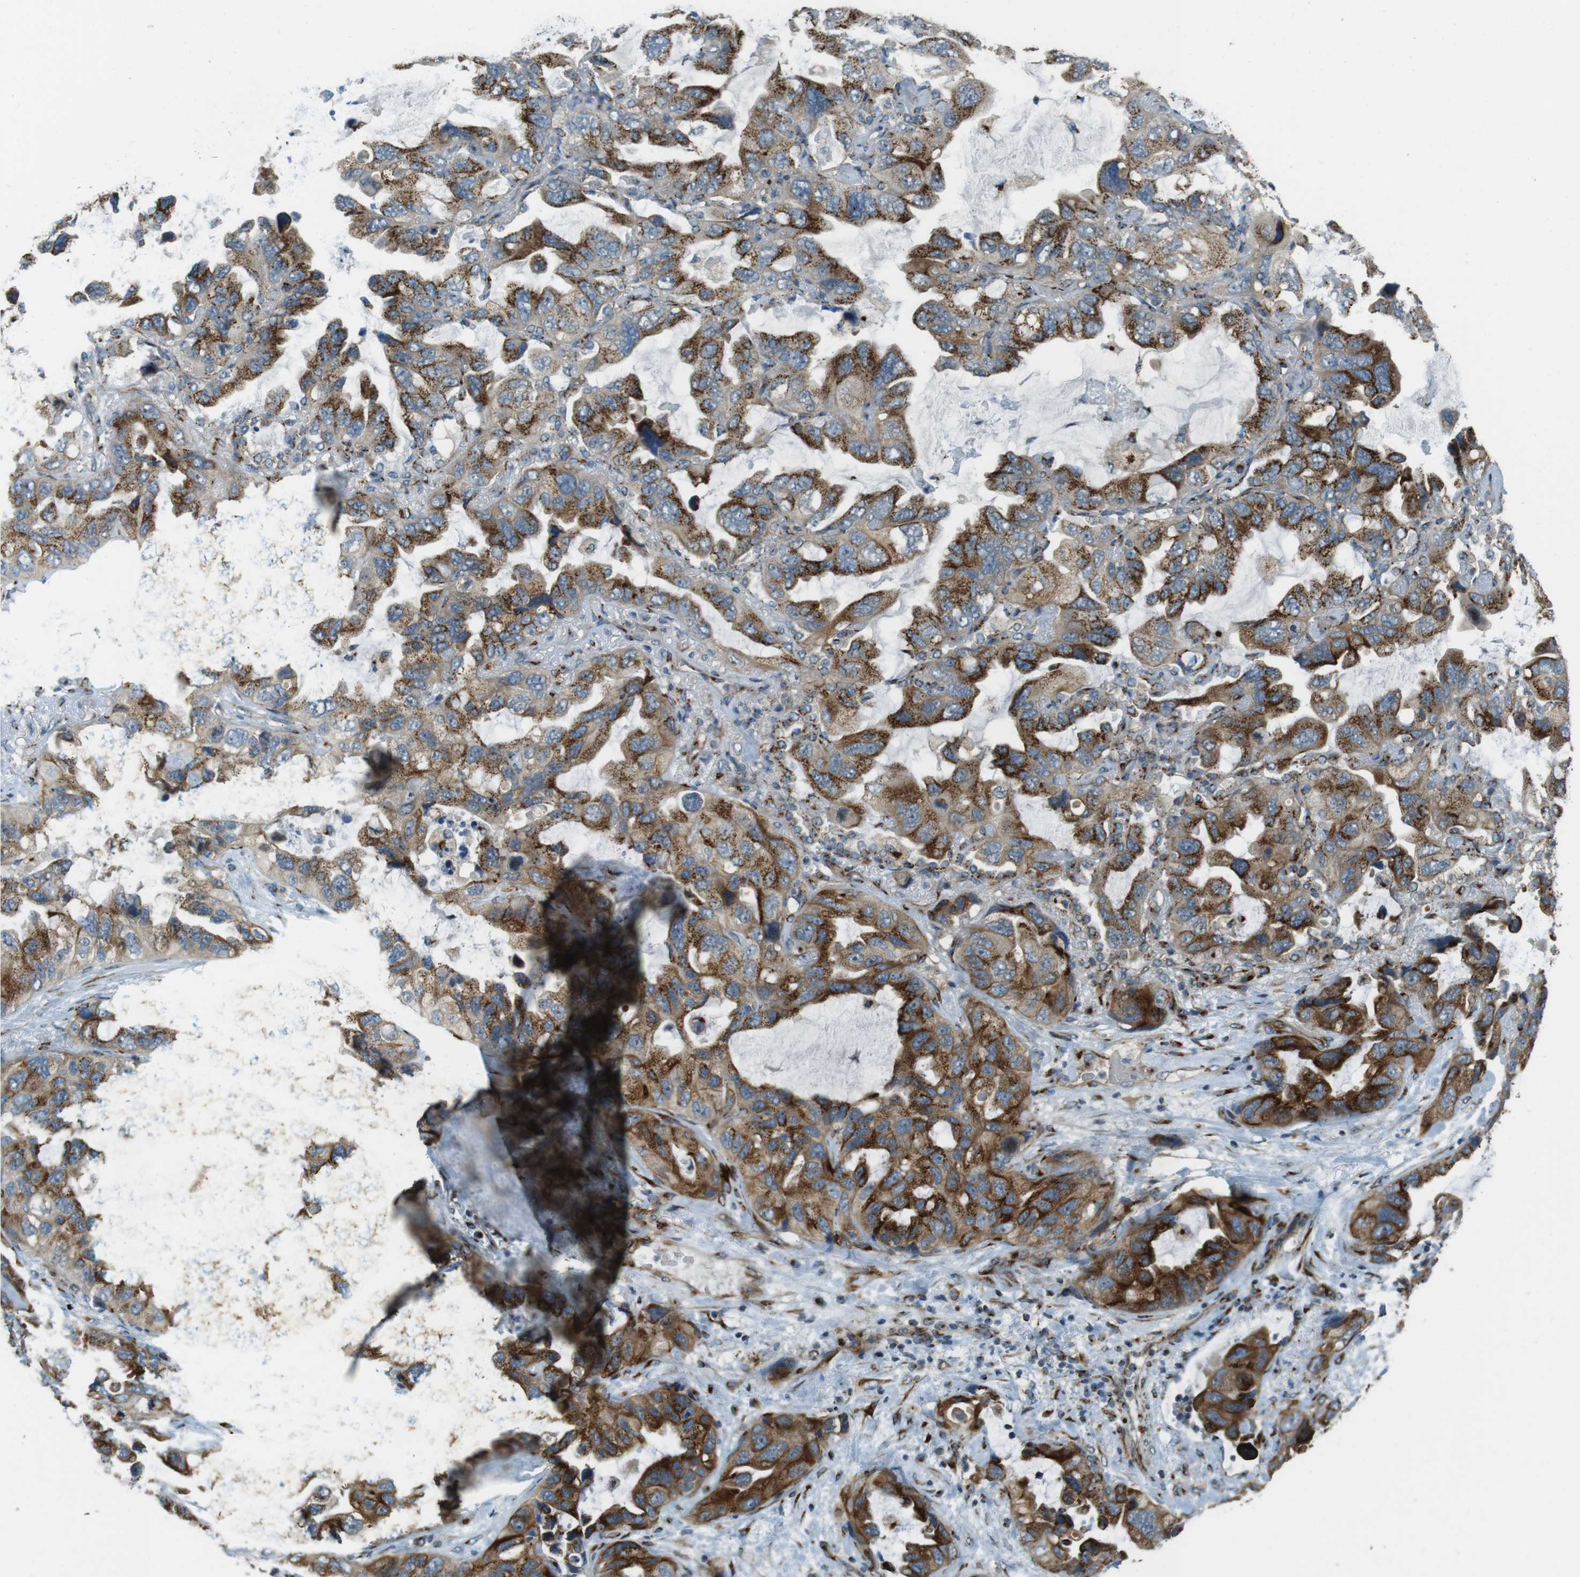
{"staining": {"intensity": "moderate", "quantity": ">75%", "location": "cytoplasmic/membranous"}, "tissue": "lung cancer", "cell_type": "Tumor cells", "image_type": "cancer", "snomed": [{"axis": "morphology", "description": "Squamous cell carcinoma, NOS"}, {"axis": "topography", "description": "Lung"}], "caption": "DAB (3,3'-diaminobenzidine) immunohistochemical staining of human lung cancer displays moderate cytoplasmic/membranous protein expression in approximately >75% of tumor cells.", "gene": "TMEM115", "patient": {"sex": "female", "age": 73}}